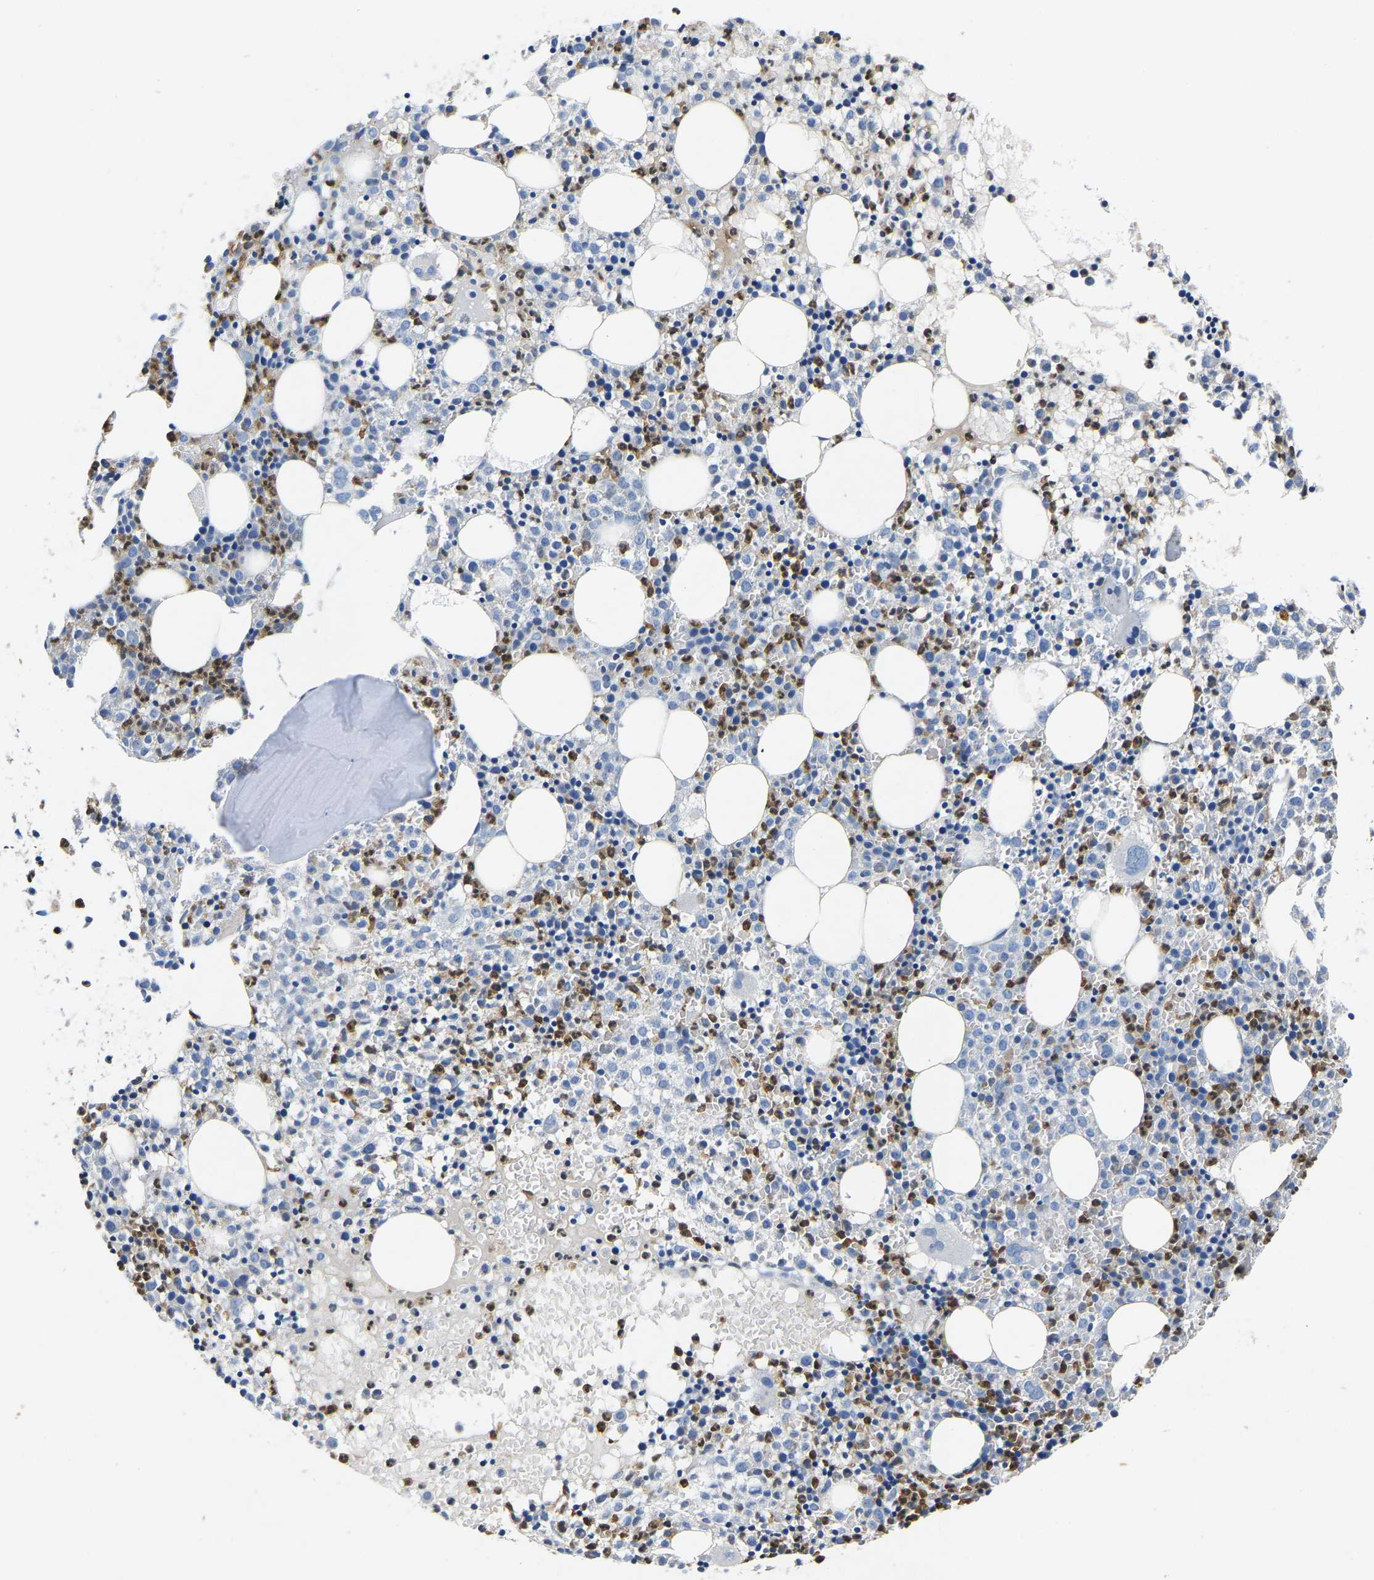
{"staining": {"intensity": "moderate", "quantity": "25%-75%", "location": "cytoplasmic/membranous"}, "tissue": "bone marrow", "cell_type": "Hematopoietic cells", "image_type": "normal", "snomed": [{"axis": "morphology", "description": "Normal tissue, NOS"}, {"axis": "morphology", "description": "Inflammation, NOS"}, {"axis": "topography", "description": "Bone marrow"}], "caption": "Immunohistochemistry (IHC) of benign bone marrow reveals medium levels of moderate cytoplasmic/membranous staining in about 25%-75% of hematopoietic cells.", "gene": "TOR1B", "patient": {"sex": "male", "age": 25}}